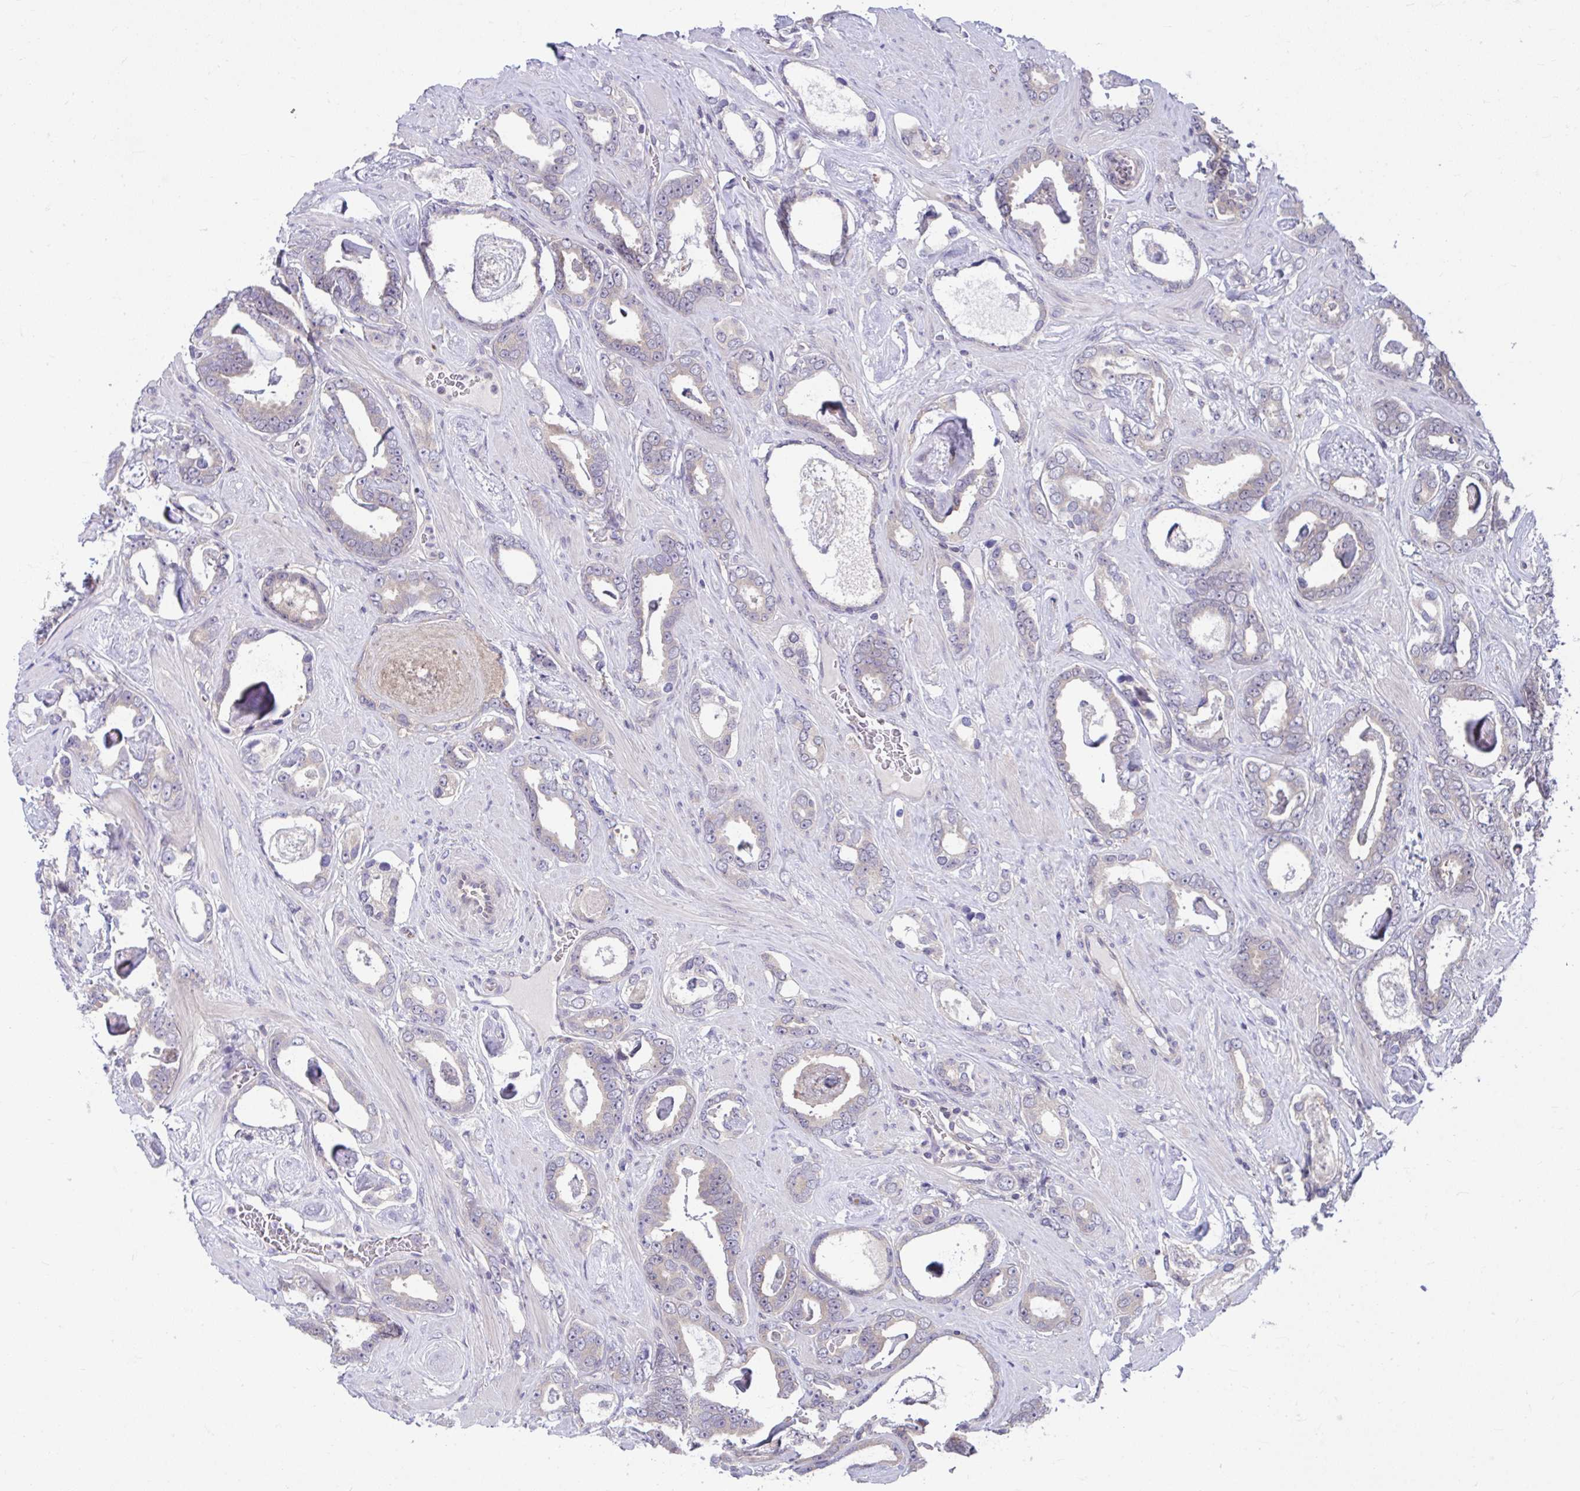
{"staining": {"intensity": "weak", "quantity": "<25%", "location": "cytoplasmic/membranous"}, "tissue": "prostate cancer", "cell_type": "Tumor cells", "image_type": "cancer", "snomed": [{"axis": "morphology", "description": "Adenocarcinoma, High grade"}, {"axis": "topography", "description": "Prostate"}], "caption": "Tumor cells are negative for protein expression in human high-grade adenocarcinoma (prostate).", "gene": "PCDHB7", "patient": {"sex": "male", "age": 63}}